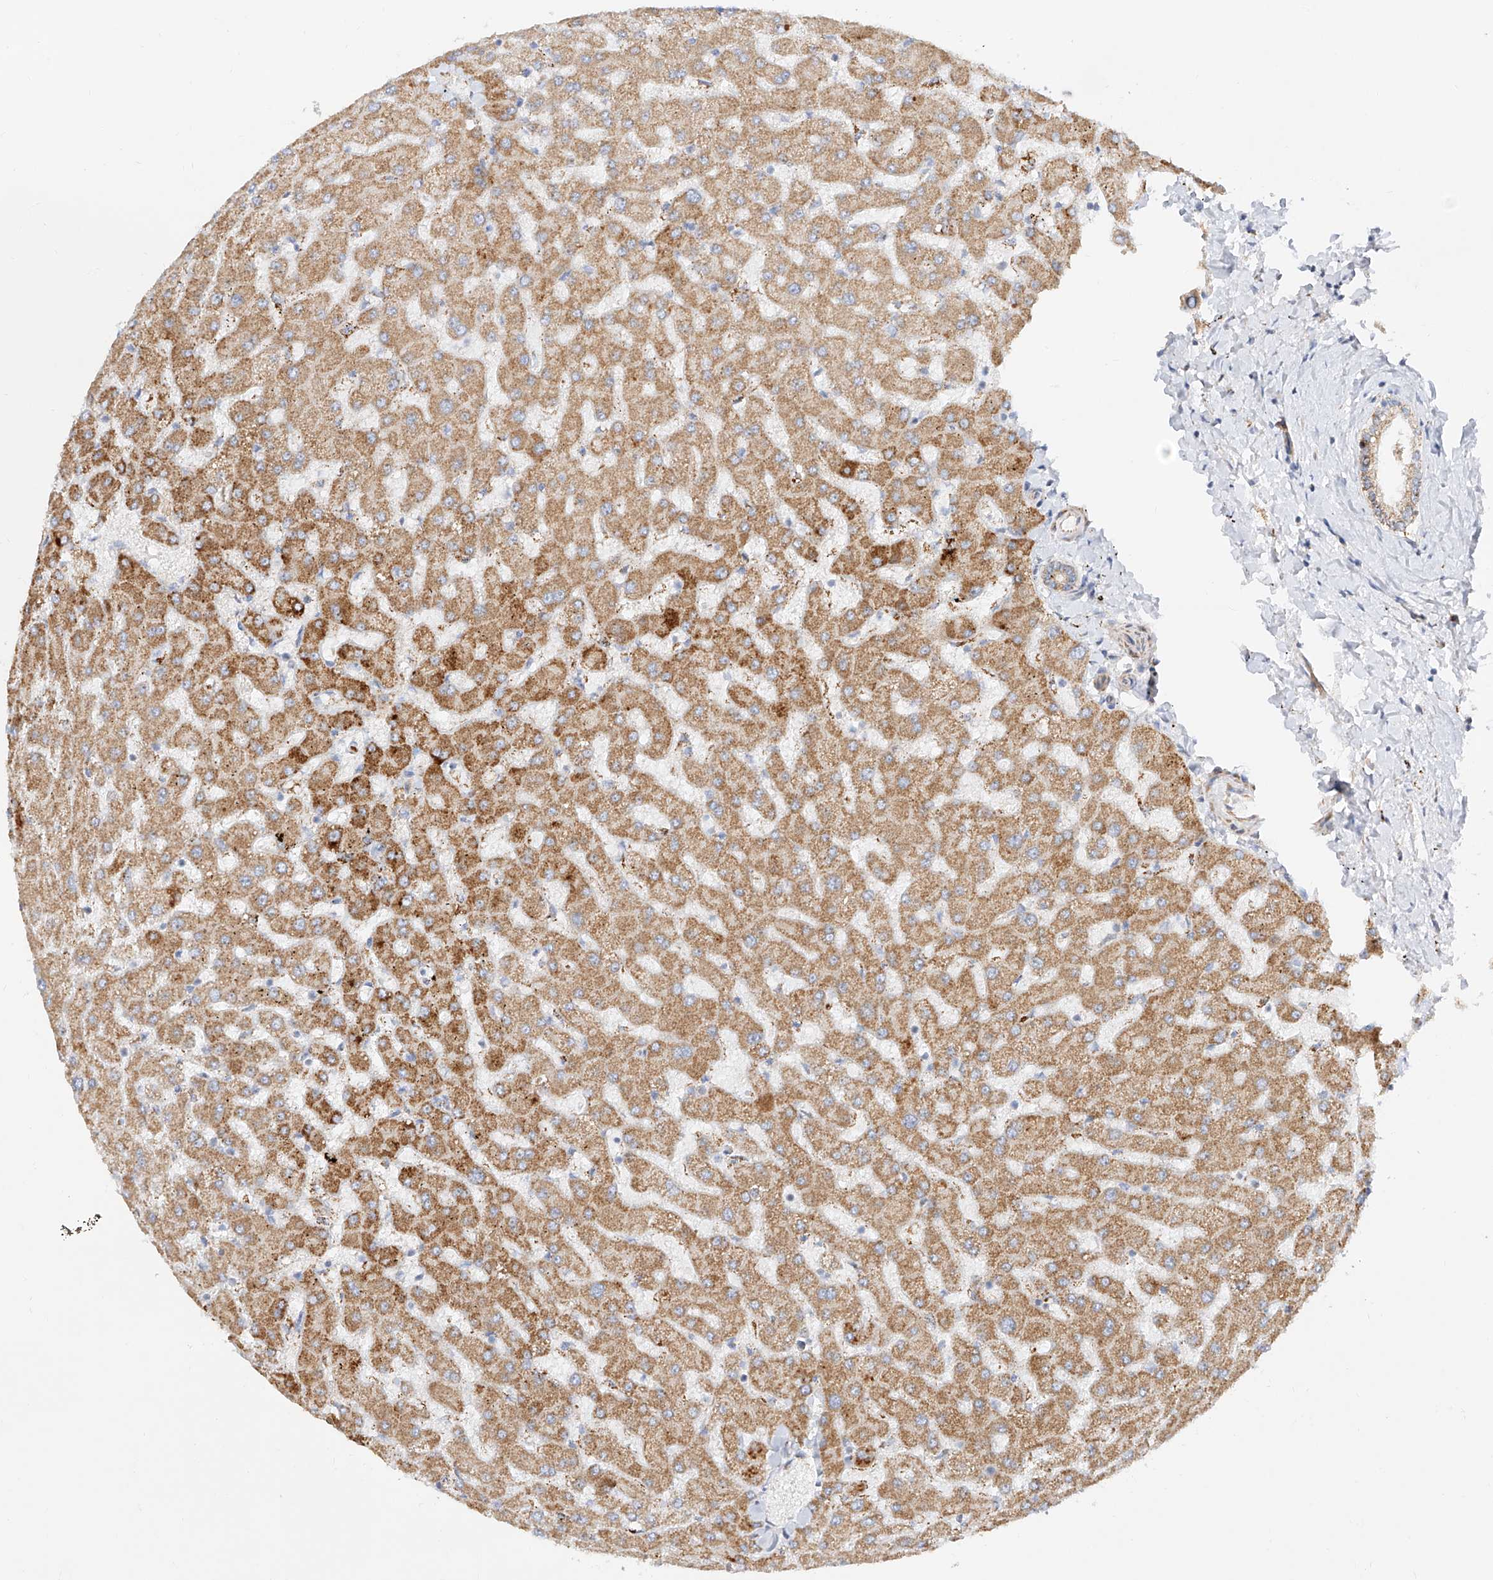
{"staining": {"intensity": "moderate", "quantity": ">75%", "location": "cytoplasmic/membranous"}, "tissue": "liver", "cell_type": "Cholangiocytes", "image_type": "normal", "snomed": [{"axis": "morphology", "description": "Normal tissue, NOS"}, {"axis": "topography", "description": "Liver"}], "caption": "Immunohistochemistry photomicrograph of normal liver stained for a protein (brown), which shows medium levels of moderate cytoplasmic/membranous staining in about >75% of cholangiocytes.", "gene": "CST9", "patient": {"sex": "female", "age": 63}}